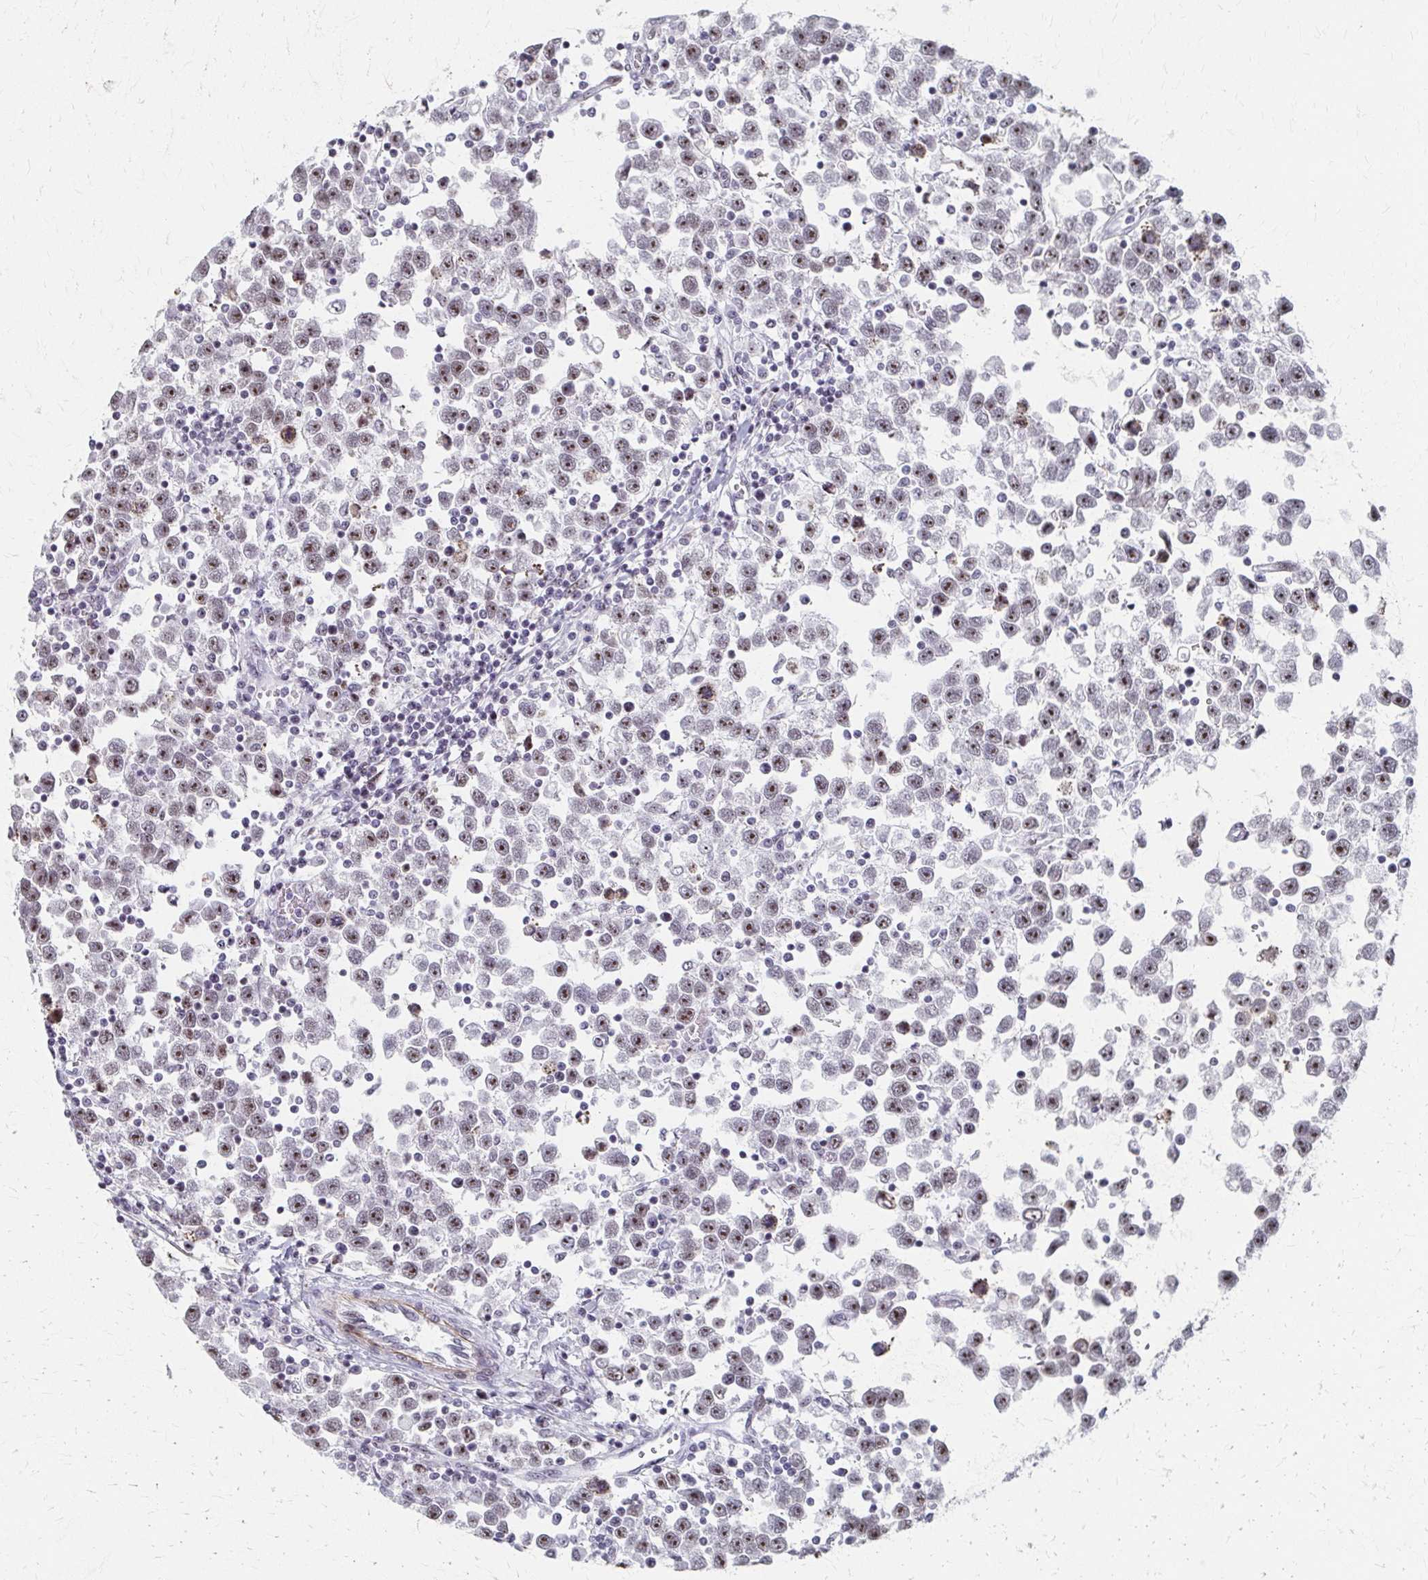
{"staining": {"intensity": "moderate", "quantity": "25%-75%", "location": "nuclear"}, "tissue": "testis cancer", "cell_type": "Tumor cells", "image_type": "cancer", "snomed": [{"axis": "morphology", "description": "Seminoma, NOS"}, {"axis": "topography", "description": "Testis"}], "caption": "Moderate nuclear positivity is appreciated in approximately 25%-75% of tumor cells in testis cancer (seminoma).", "gene": "PES1", "patient": {"sex": "male", "age": 34}}